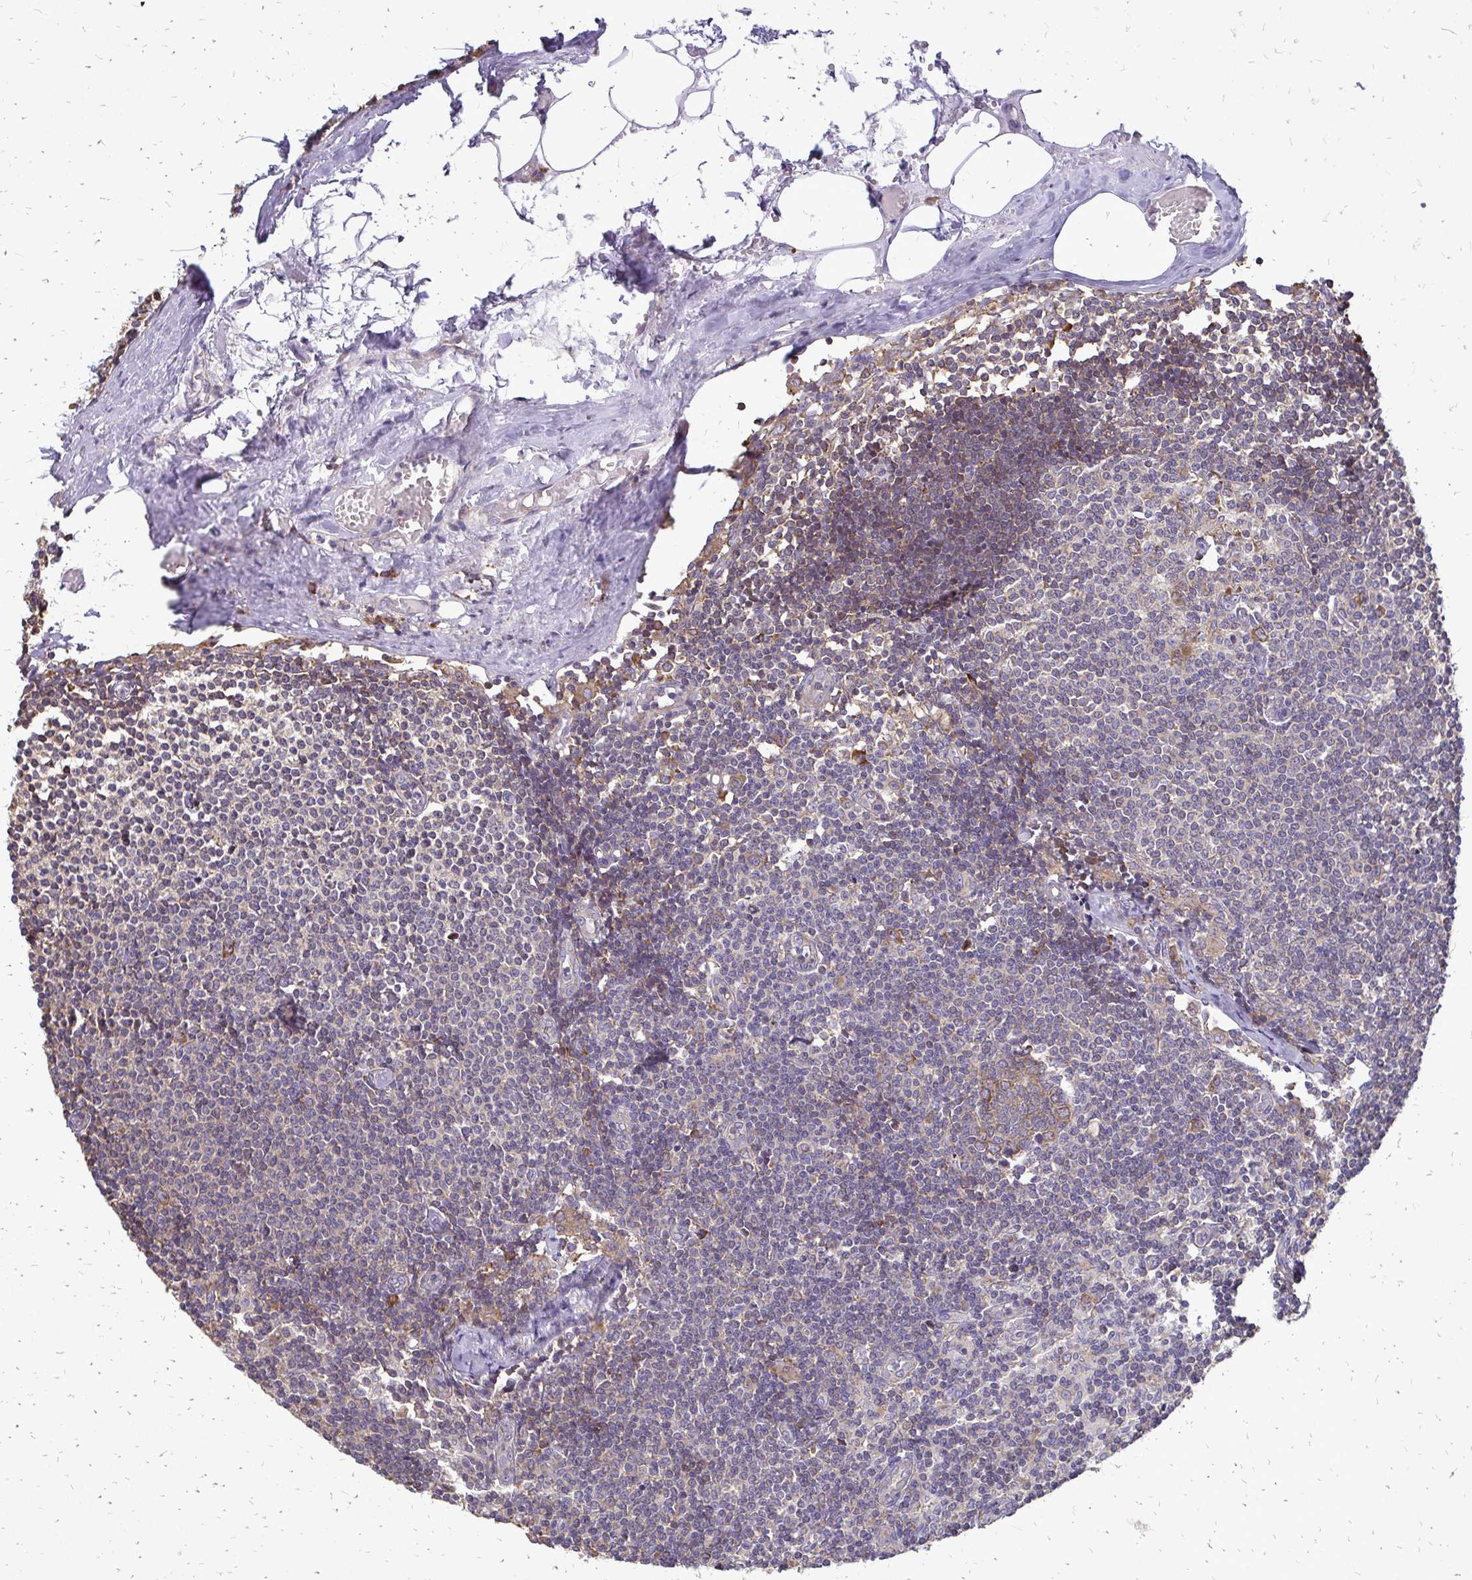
{"staining": {"intensity": "moderate", "quantity": "<25%", "location": "cytoplasmic/membranous"}, "tissue": "lymph node", "cell_type": "Germinal center cells", "image_type": "normal", "snomed": [{"axis": "morphology", "description": "Normal tissue, NOS"}, {"axis": "topography", "description": "Lymph node"}], "caption": "Immunohistochemical staining of unremarkable human lymph node reveals low levels of moderate cytoplasmic/membranous positivity in approximately <25% of germinal center cells.", "gene": "RPS3", "patient": {"sex": "female", "age": 69}}